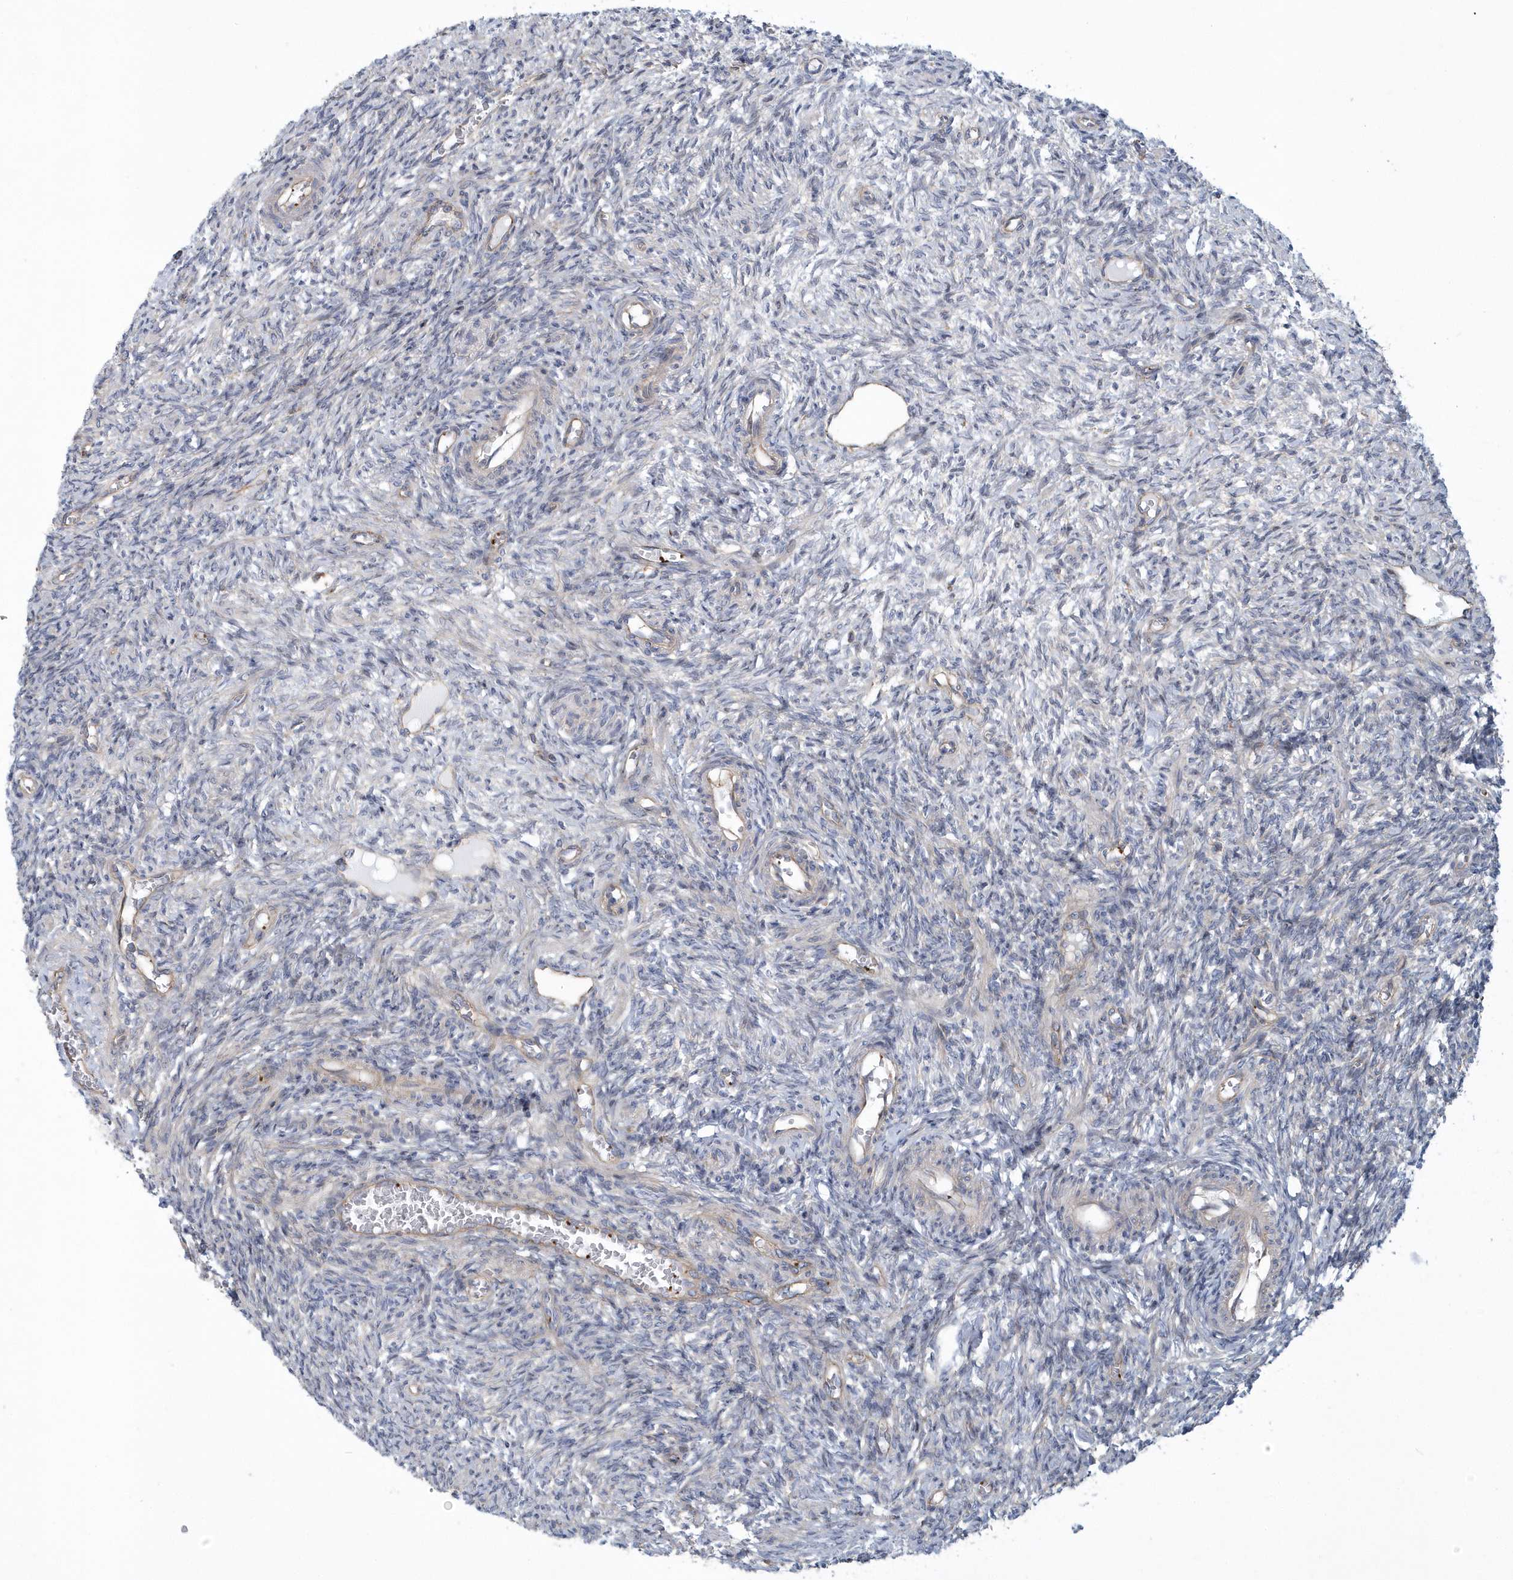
{"staining": {"intensity": "negative", "quantity": "none", "location": "none"}, "tissue": "ovary", "cell_type": "Ovarian stroma cells", "image_type": "normal", "snomed": [{"axis": "morphology", "description": "Normal tissue, NOS"}, {"axis": "topography", "description": "Ovary"}], "caption": "Protein analysis of normal ovary displays no significant positivity in ovarian stroma cells.", "gene": "ARAP2", "patient": {"sex": "female", "age": 27}}